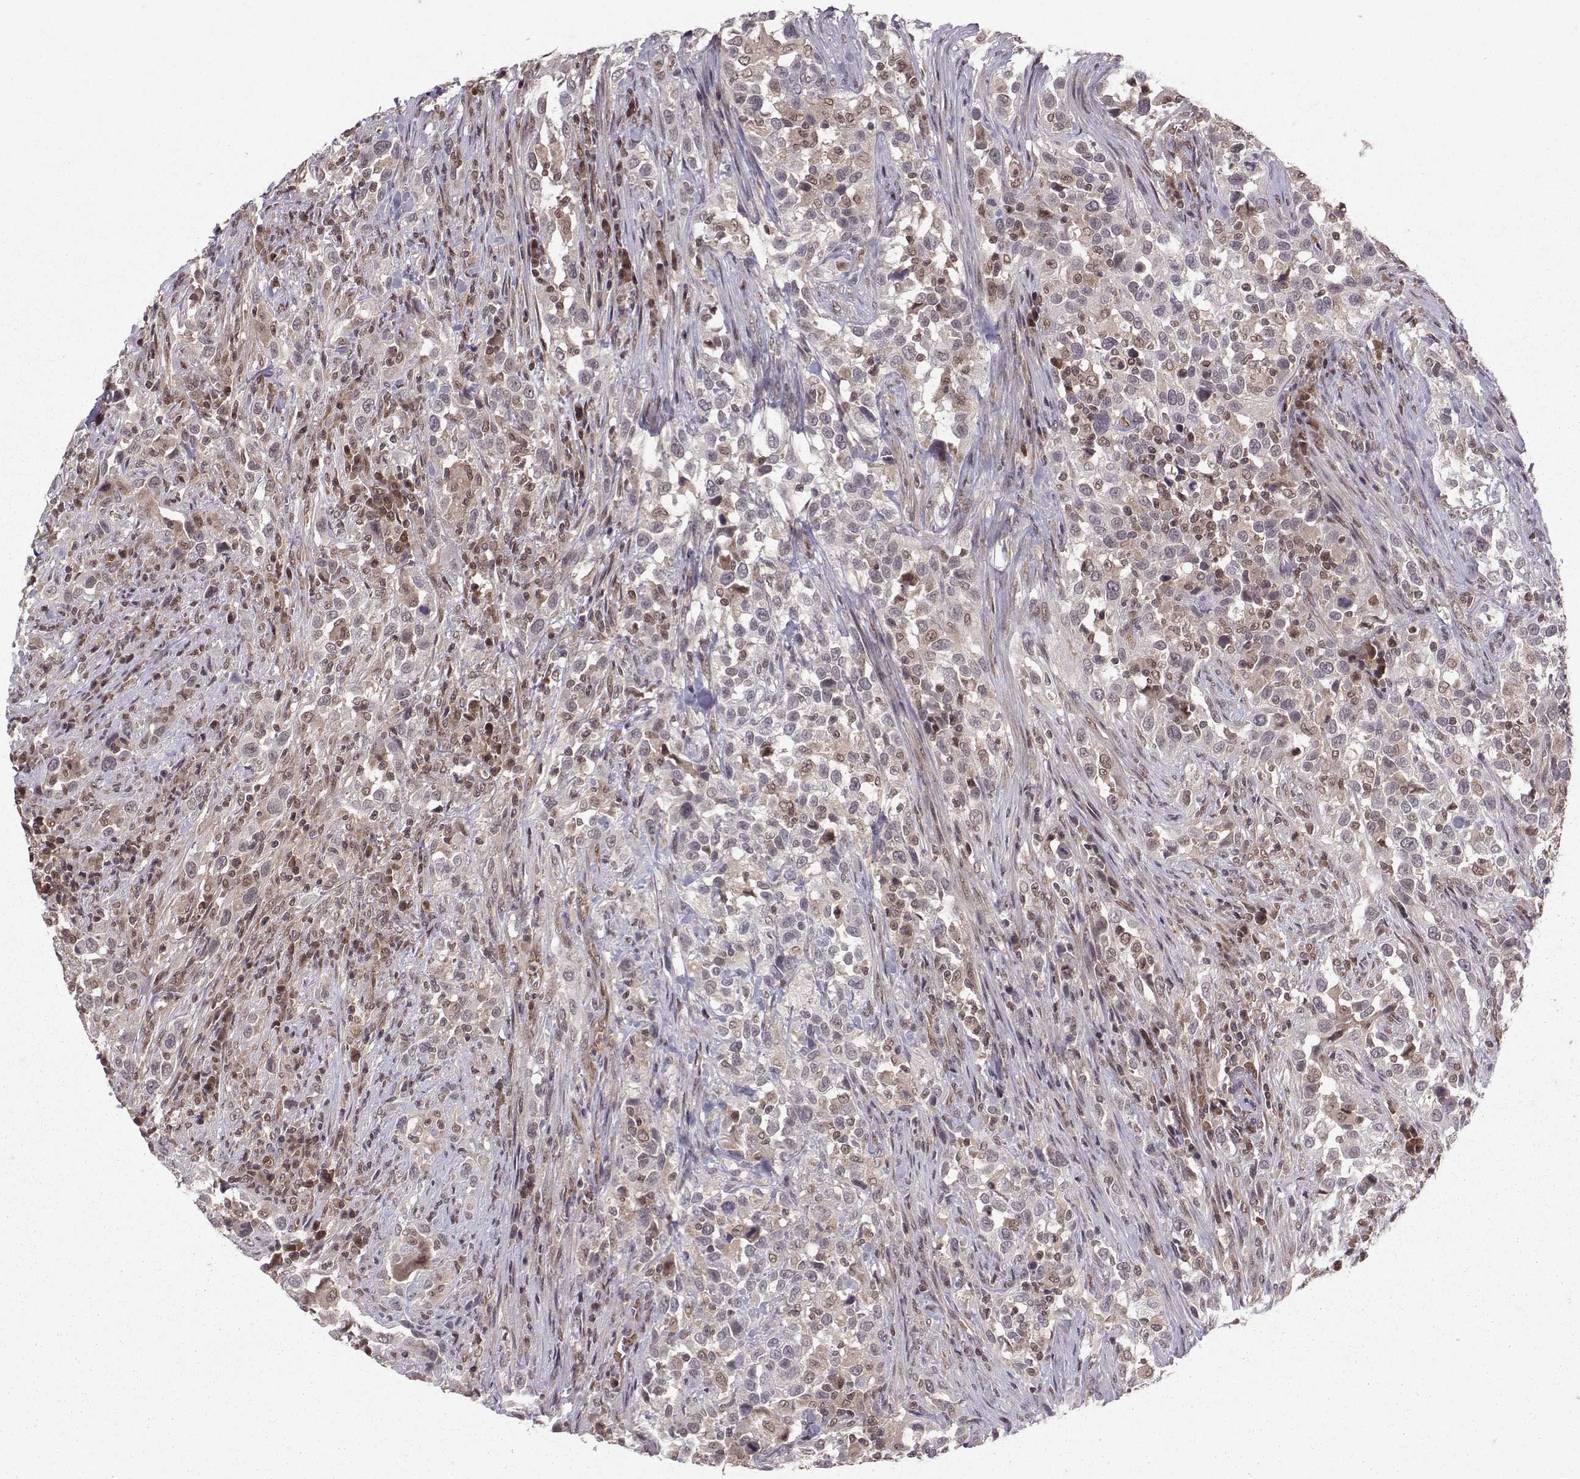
{"staining": {"intensity": "weak", "quantity": "<25%", "location": "cytoplasmic/membranous,nuclear"}, "tissue": "urothelial cancer", "cell_type": "Tumor cells", "image_type": "cancer", "snomed": [{"axis": "morphology", "description": "Urothelial carcinoma, NOS"}, {"axis": "morphology", "description": "Urothelial carcinoma, High grade"}, {"axis": "topography", "description": "Urinary bladder"}], "caption": "A photomicrograph of transitional cell carcinoma stained for a protein exhibits no brown staining in tumor cells.", "gene": "PPP2R2A", "patient": {"sex": "female", "age": 64}}